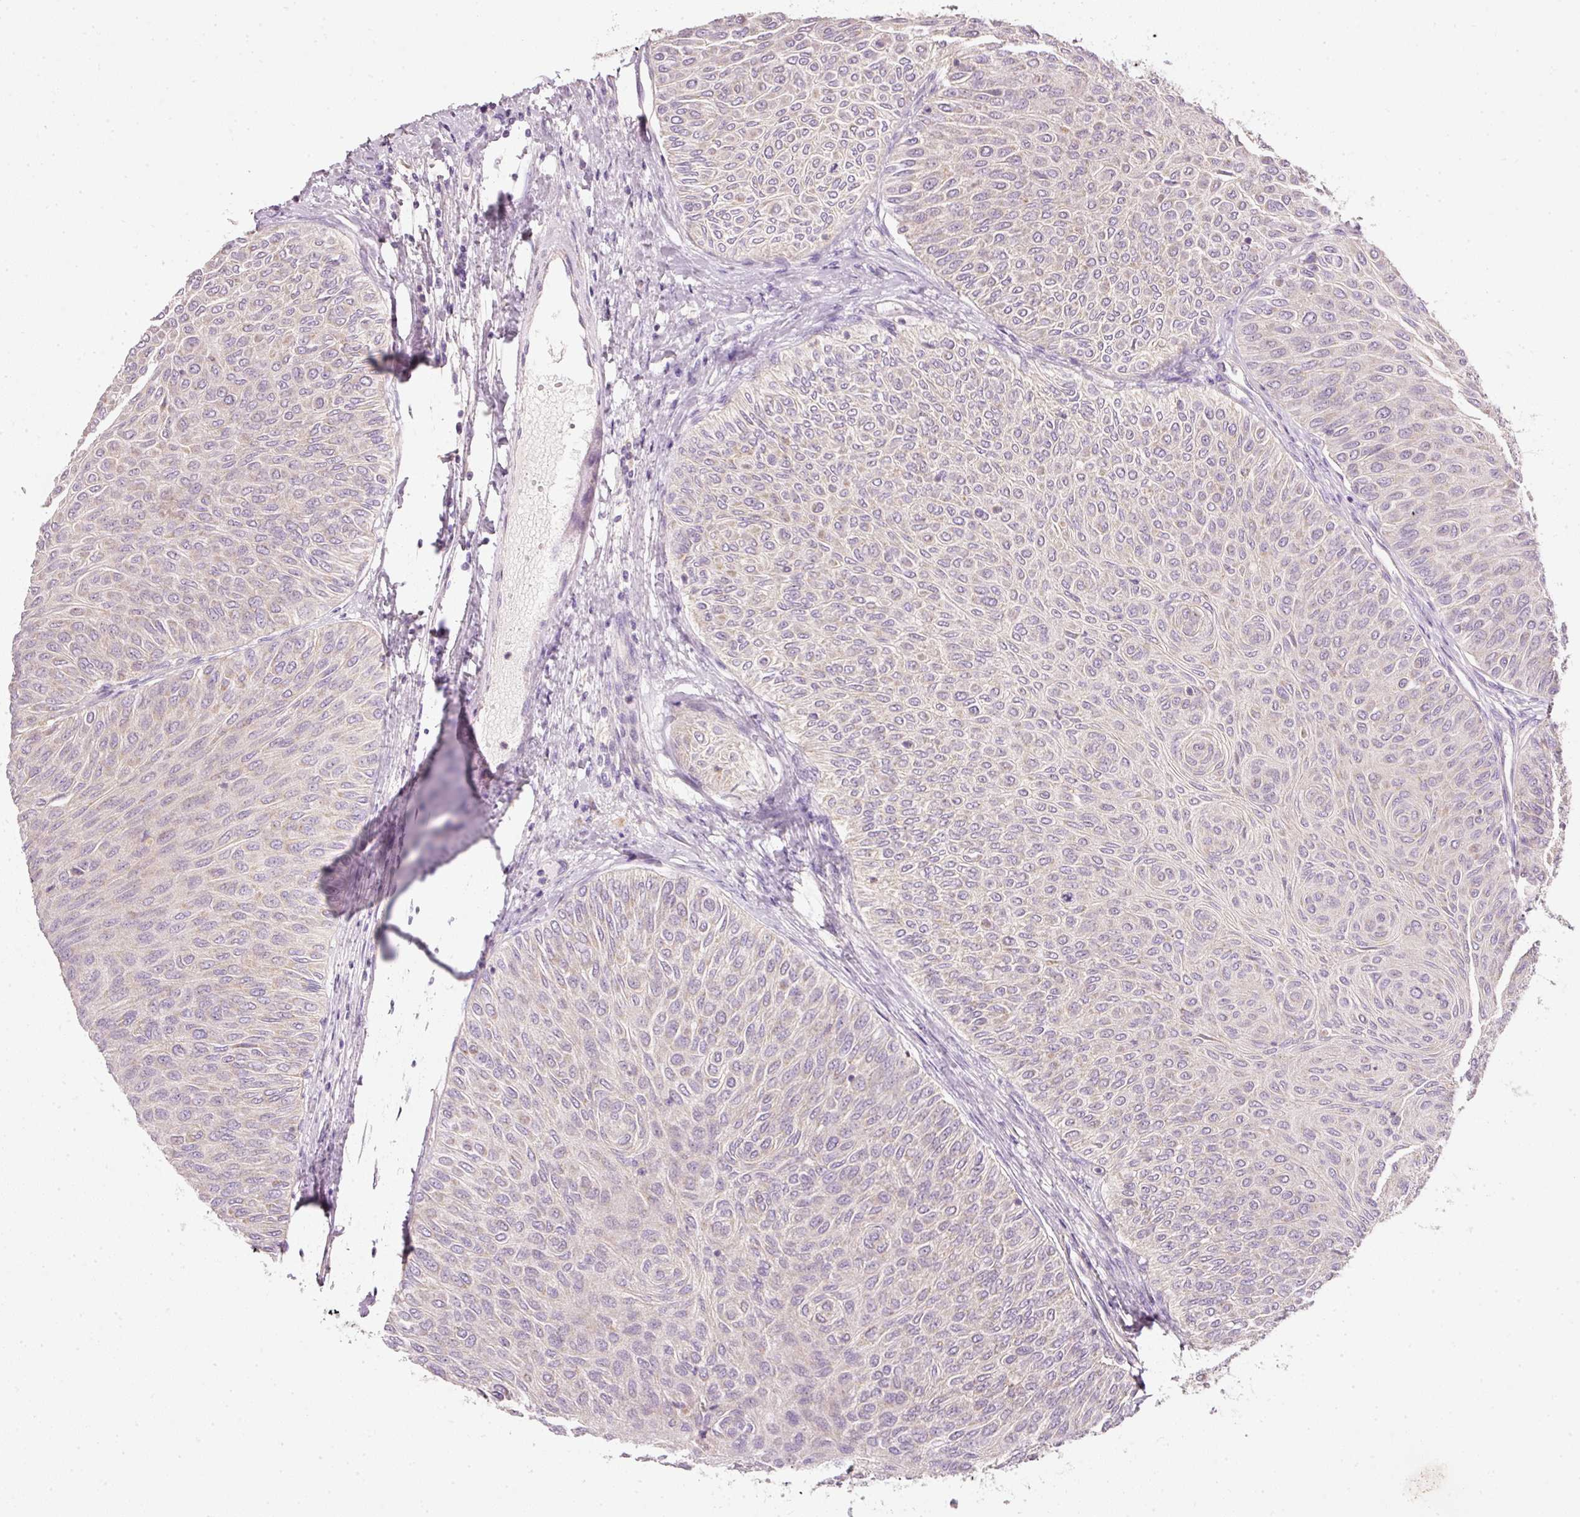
{"staining": {"intensity": "negative", "quantity": "none", "location": "none"}, "tissue": "urothelial cancer", "cell_type": "Tumor cells", "image_type": "cancer", "snomed": [{"axis": "morphology", "description": "Urothelial carcinoma, Low grade"}, {"axis": "topography", "description": "Urinary bladder"}], "caption": "The immunohistochemistry micrograph has no significant positivity in tumor cells of low-grade urothelial carcinoma tissue.", "gene": "RNF167", "patient": {"sex": "male", "age": 78}}